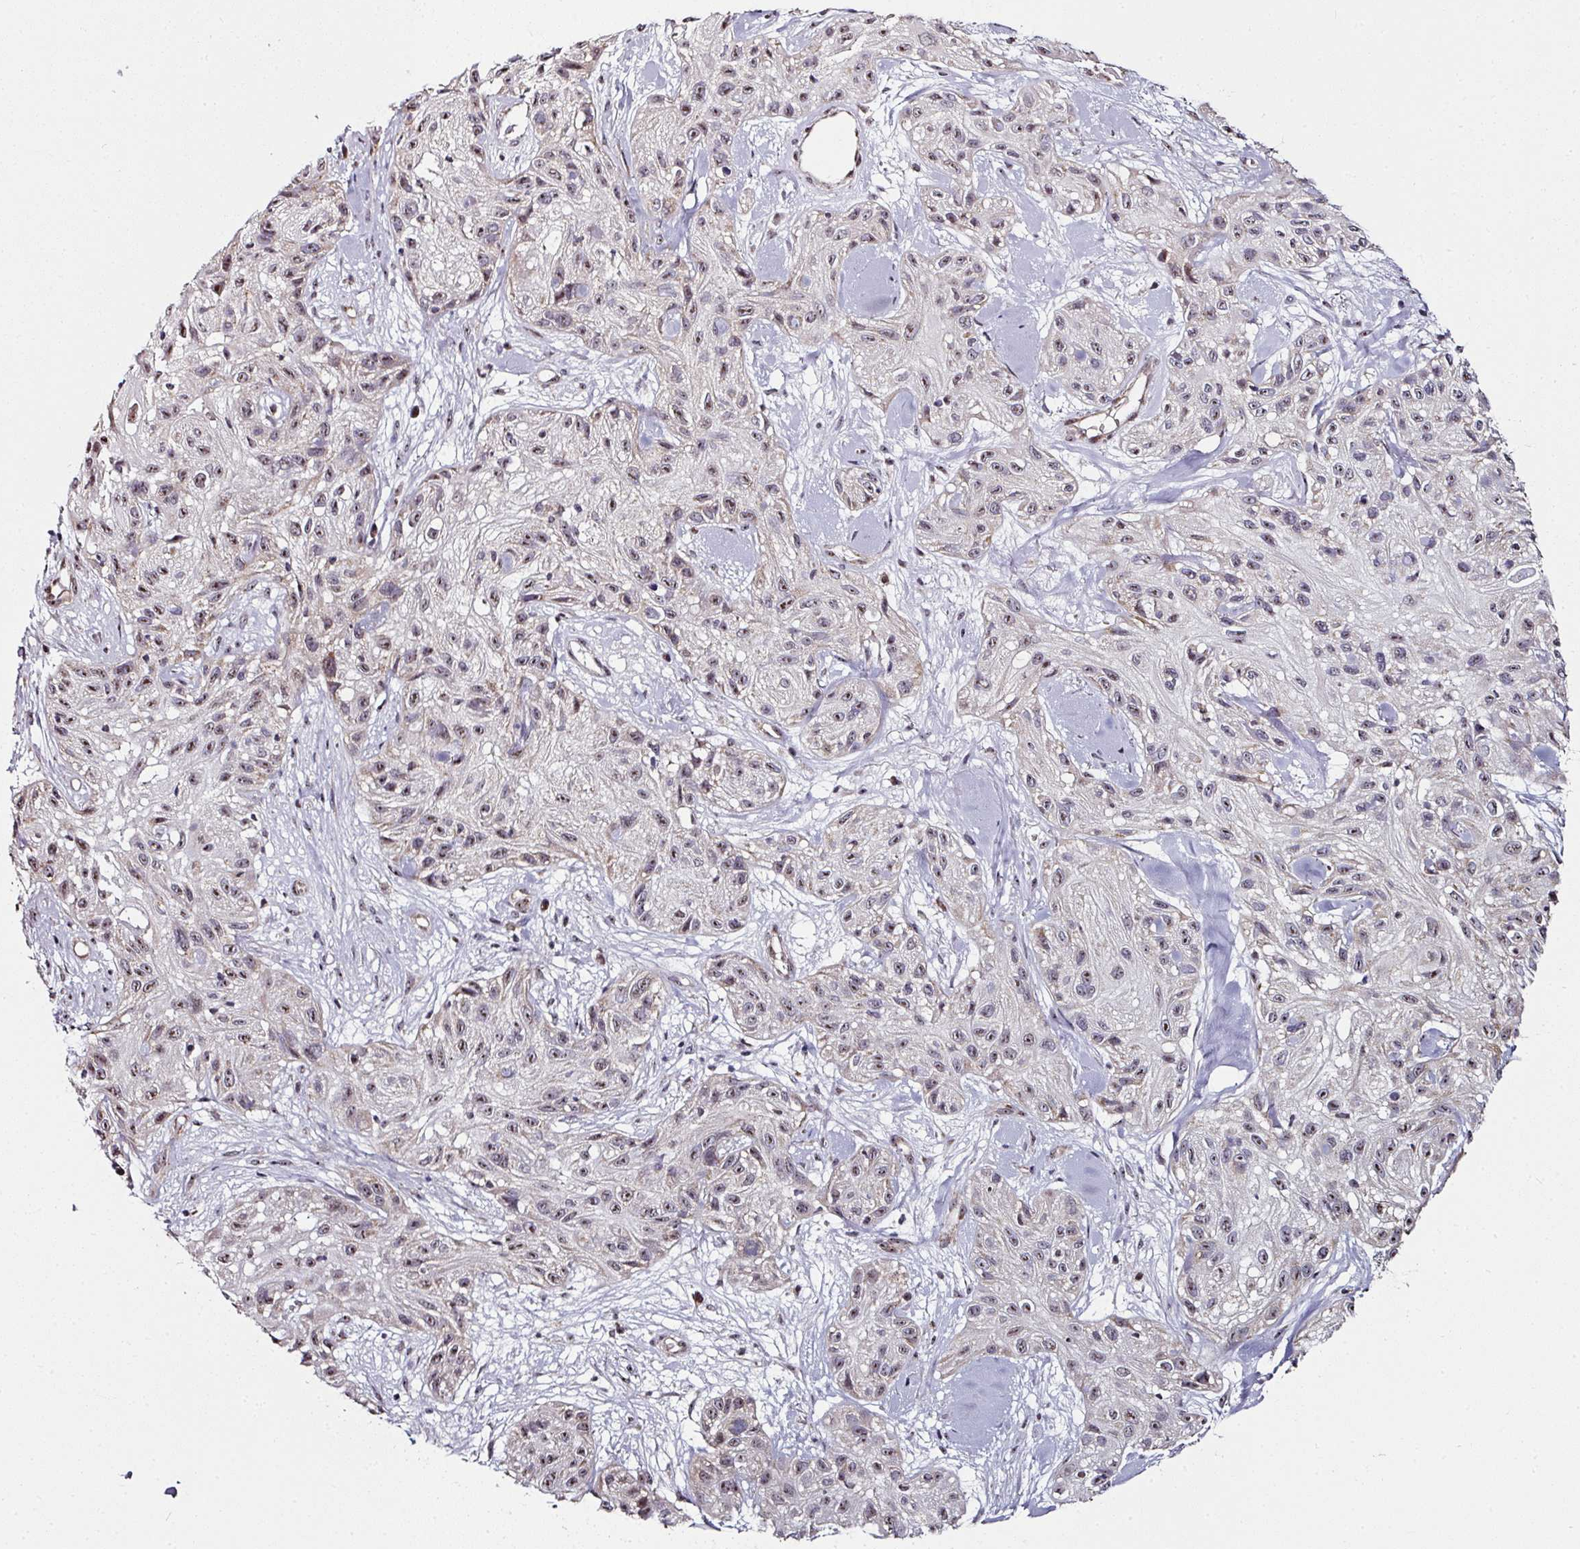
{"staining": {"intensity": "weak", "quantity": "25%-75%", "location": "cytoplasmic/membranous,nuclear"}, "tissue": "skin cancer", "cell_type": "Tumor cells", "image_type": "cancer", "snomed": [{"axis": "morphology", "description": "Squamous cell carcinoma, NOS"}, {"axis": "topography", "description": "Skin"}], "caption": "Immunohistochemical staining of skin squamous cell carcinoma displays weak cytoplasmic/membranous and nuclear protein expression in approximately 25%-75% of tumor cells.", "gene": "NACC2", "patient": {"sex": "male", "age": 82}}